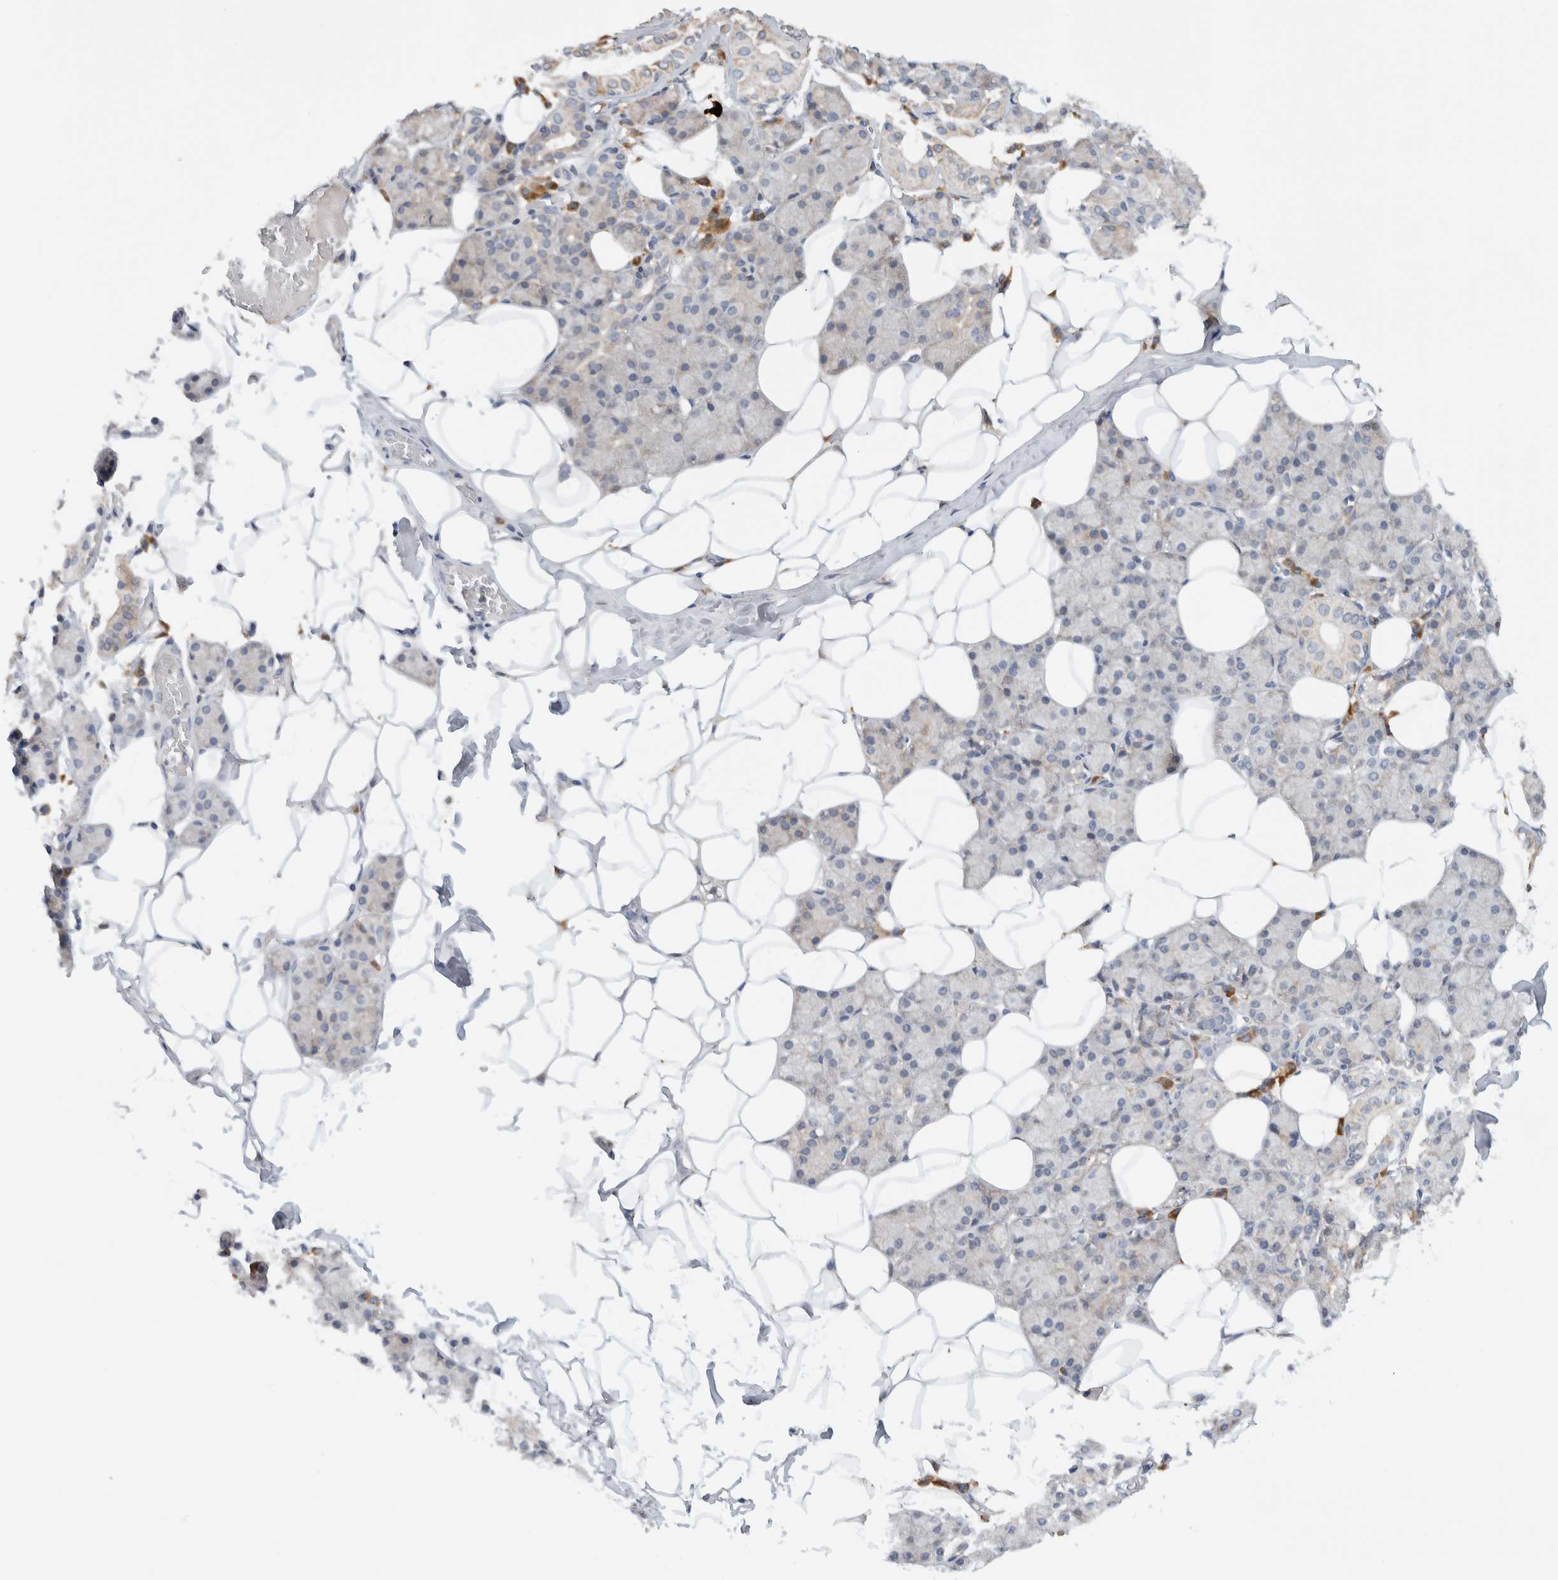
{"staining": {"intensity": "moderate", "quantity": "<25%", "location": "cytoplasmic/membranous"}, "tissue": "salivary gland", "cell_type": "Glandular cells", "image_type": "normal", "snomed": [{"axis": "morphology", "description": "Normal tissue, NOS"}, {"axis": "topography", "description": "Salivary gland"}], "caption": "Brown immunohistochemical staining in benign human salivary gland displays moderate cytoplasmic/membranous staining in about <25% of glandular cells. (Stains: DAB (3,3'-diaminobenzidine) in brown, nuclei in blue, Microscopy: brightfield microscopy at high magnification).", "gene": "AMPD1", "patient": {"sex": "female", "age": 33}}